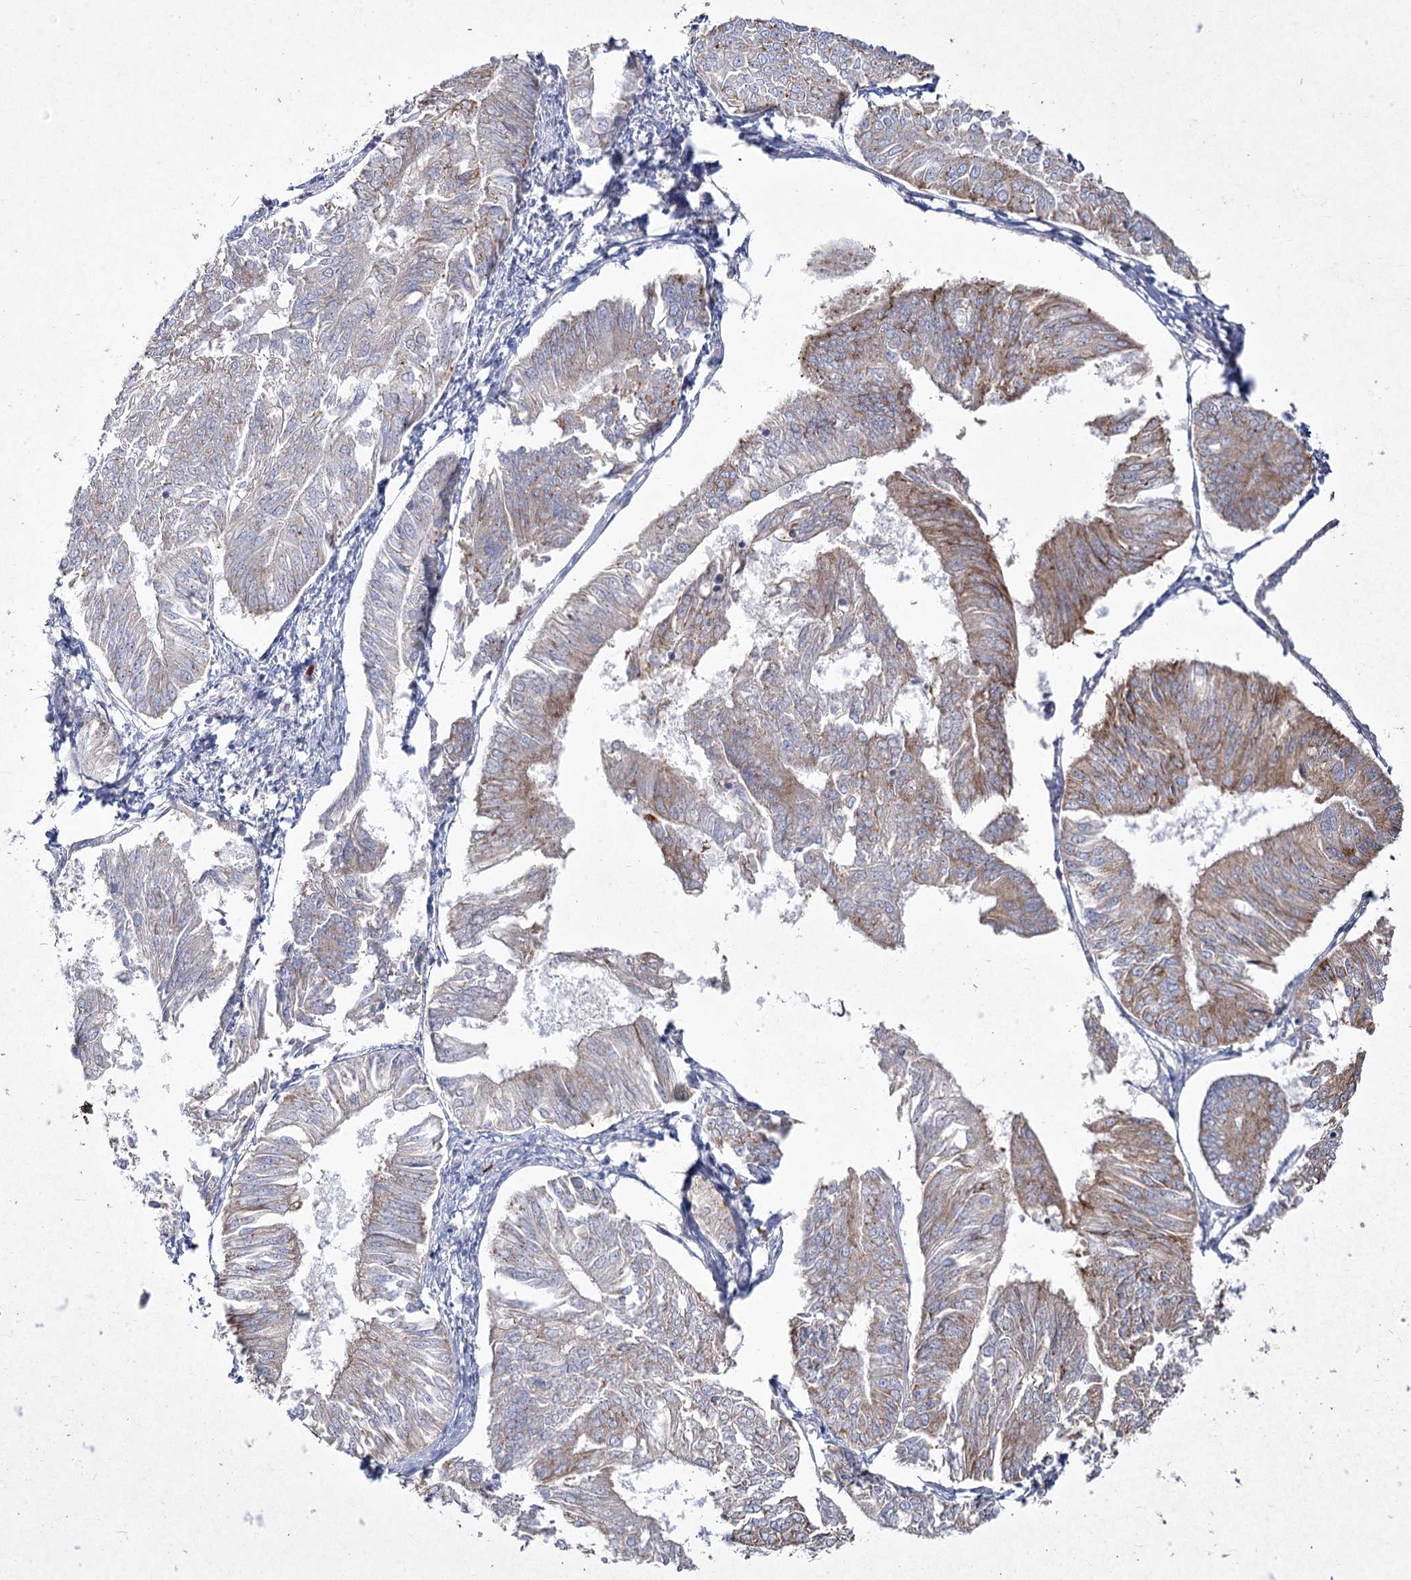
{"staining": {"intensity": "moderate", "quantity": "<25%", "location": "cytoplasmic/membranous"}, "tissue": "endometrial cancer", "cell_type": "Tumor cells", "image_type": "cancer", "snomed": [{"axis": "morphology", "description": "Adenocarcinoma, NOS"}, {"axis": "topography", "description": "Endometrium"}], "caption": "Human endometrial adenocarcinoma stained with a protein marker reveals moderate staining in tumor cells.", "gene": "NIPAL4", "patient": {"sex": "female", "age": 58}}